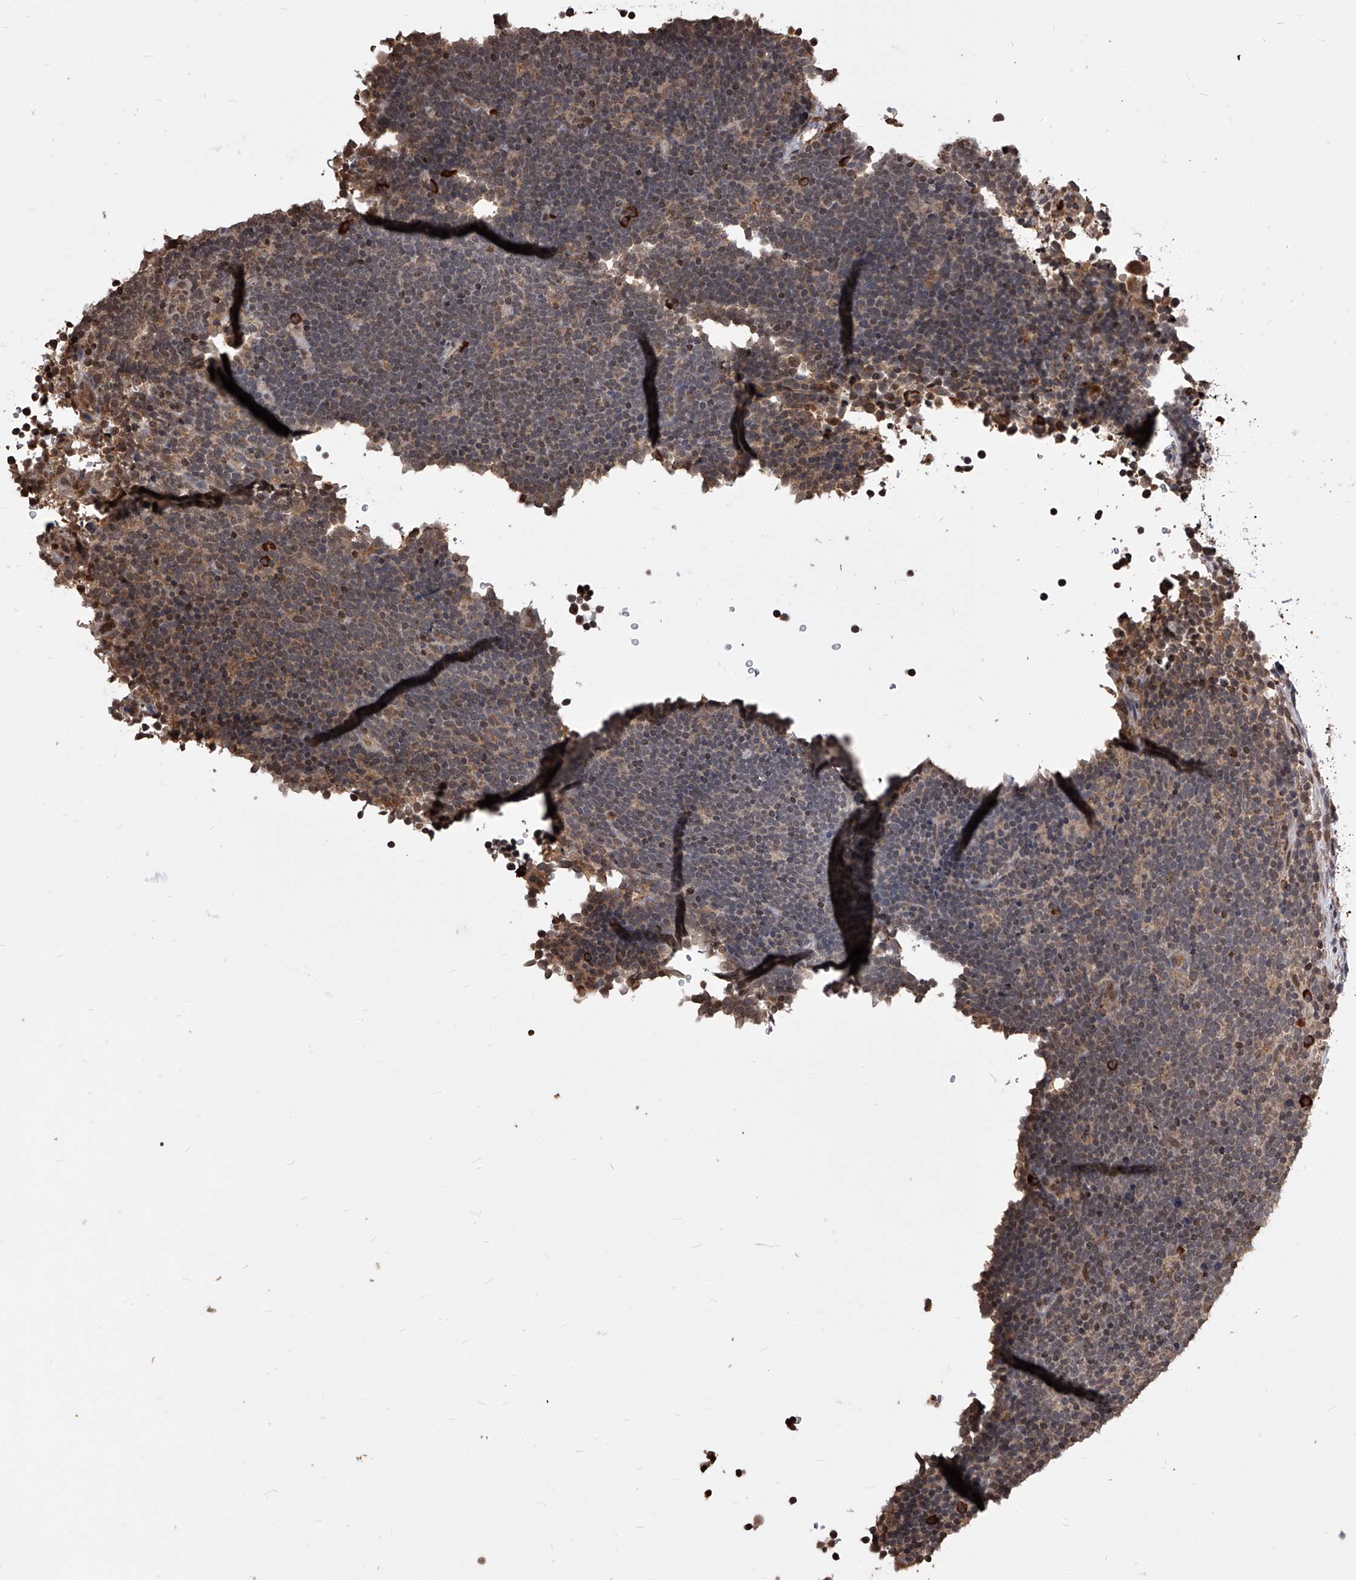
{"staining": {"intensity": "weak", "quantity": "25%-75%", "location": "cytoplasmic/membranous,nuclear"}, "tissue": "lymphoma", "cell_type": "Tumor cells", "image_type": "cancer", "snomed": [{"axis": "morphology", "description": "Malignant lymphoma, non-Hodgkin's type, High grade"}, {"axis": "topography", "description": "Lymph node"}], "caption": "Approximately 25%-75% of tumor cells in malignant lymphoma, non-Hodgkin's type (high-grade) show weak cytoplasmic/membranous and nuclear protein expression as visualized by brown immunohistochemical staining.", "gene": "ID1", "patient": {"sex": "male", "age": 13}}